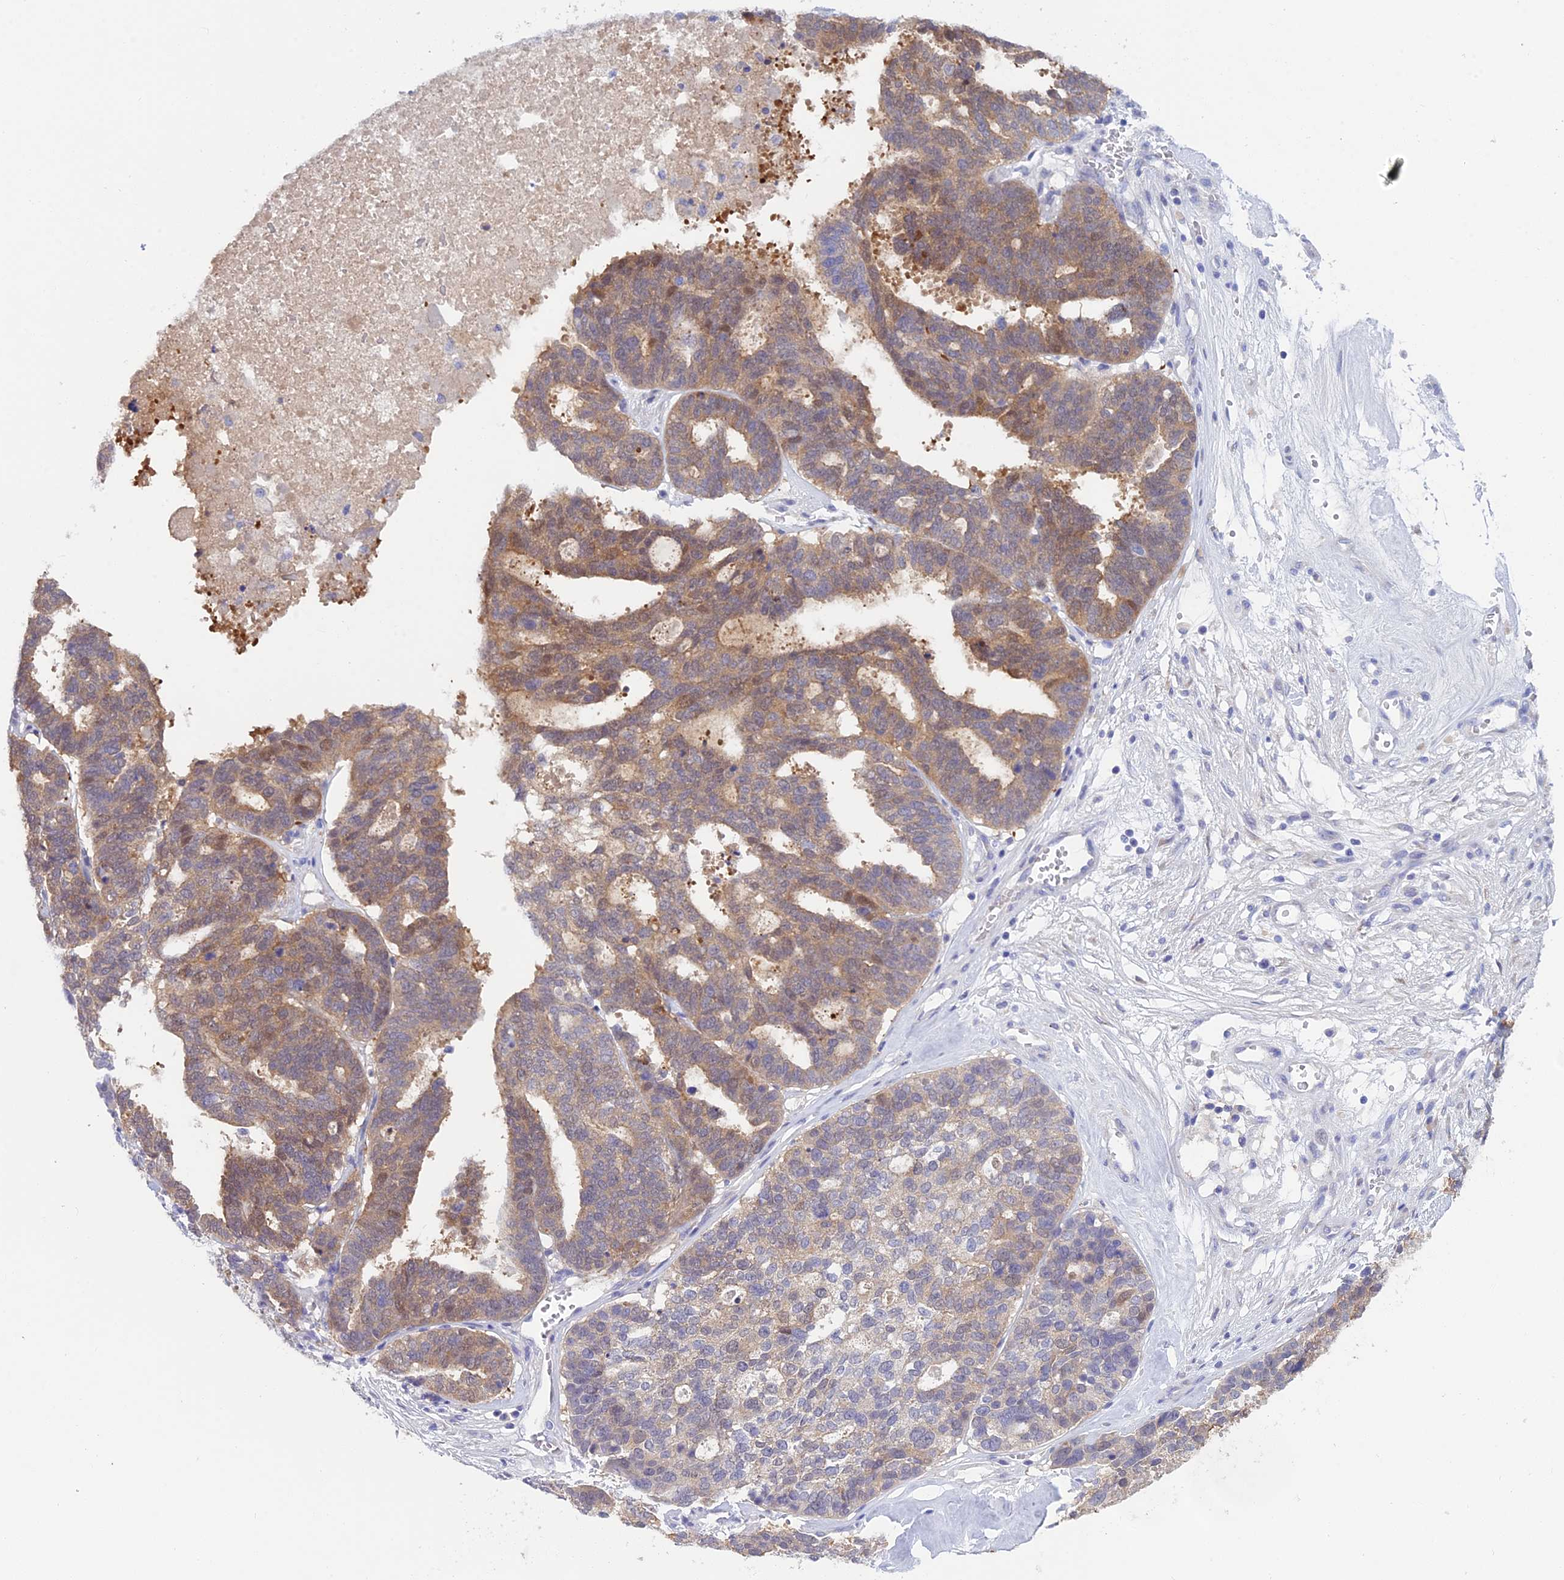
{"staining": {"intensity": "moderate", "quantity": "25%-75%", "location": "cytoplasmic/membranous,nuclear"}, "tissue": "ovarian cancer", "cell_type": "Tumor cells", "image_type": "cancer", "snomed": [{"axis": "morphology", "description": "Cystadenocarcinoma, serous, NOS"}, {"axis": "topography", "description": "Ovary"}], "caption": "Tumor cells reveal moderate cytoplasmic/membranous and nuclear staining in approximately 25%-75% of cells in ovarian serous cystadenocarcinoma.", "gene": "XPO7", "patient": {"sex": "female", "age": 59}}